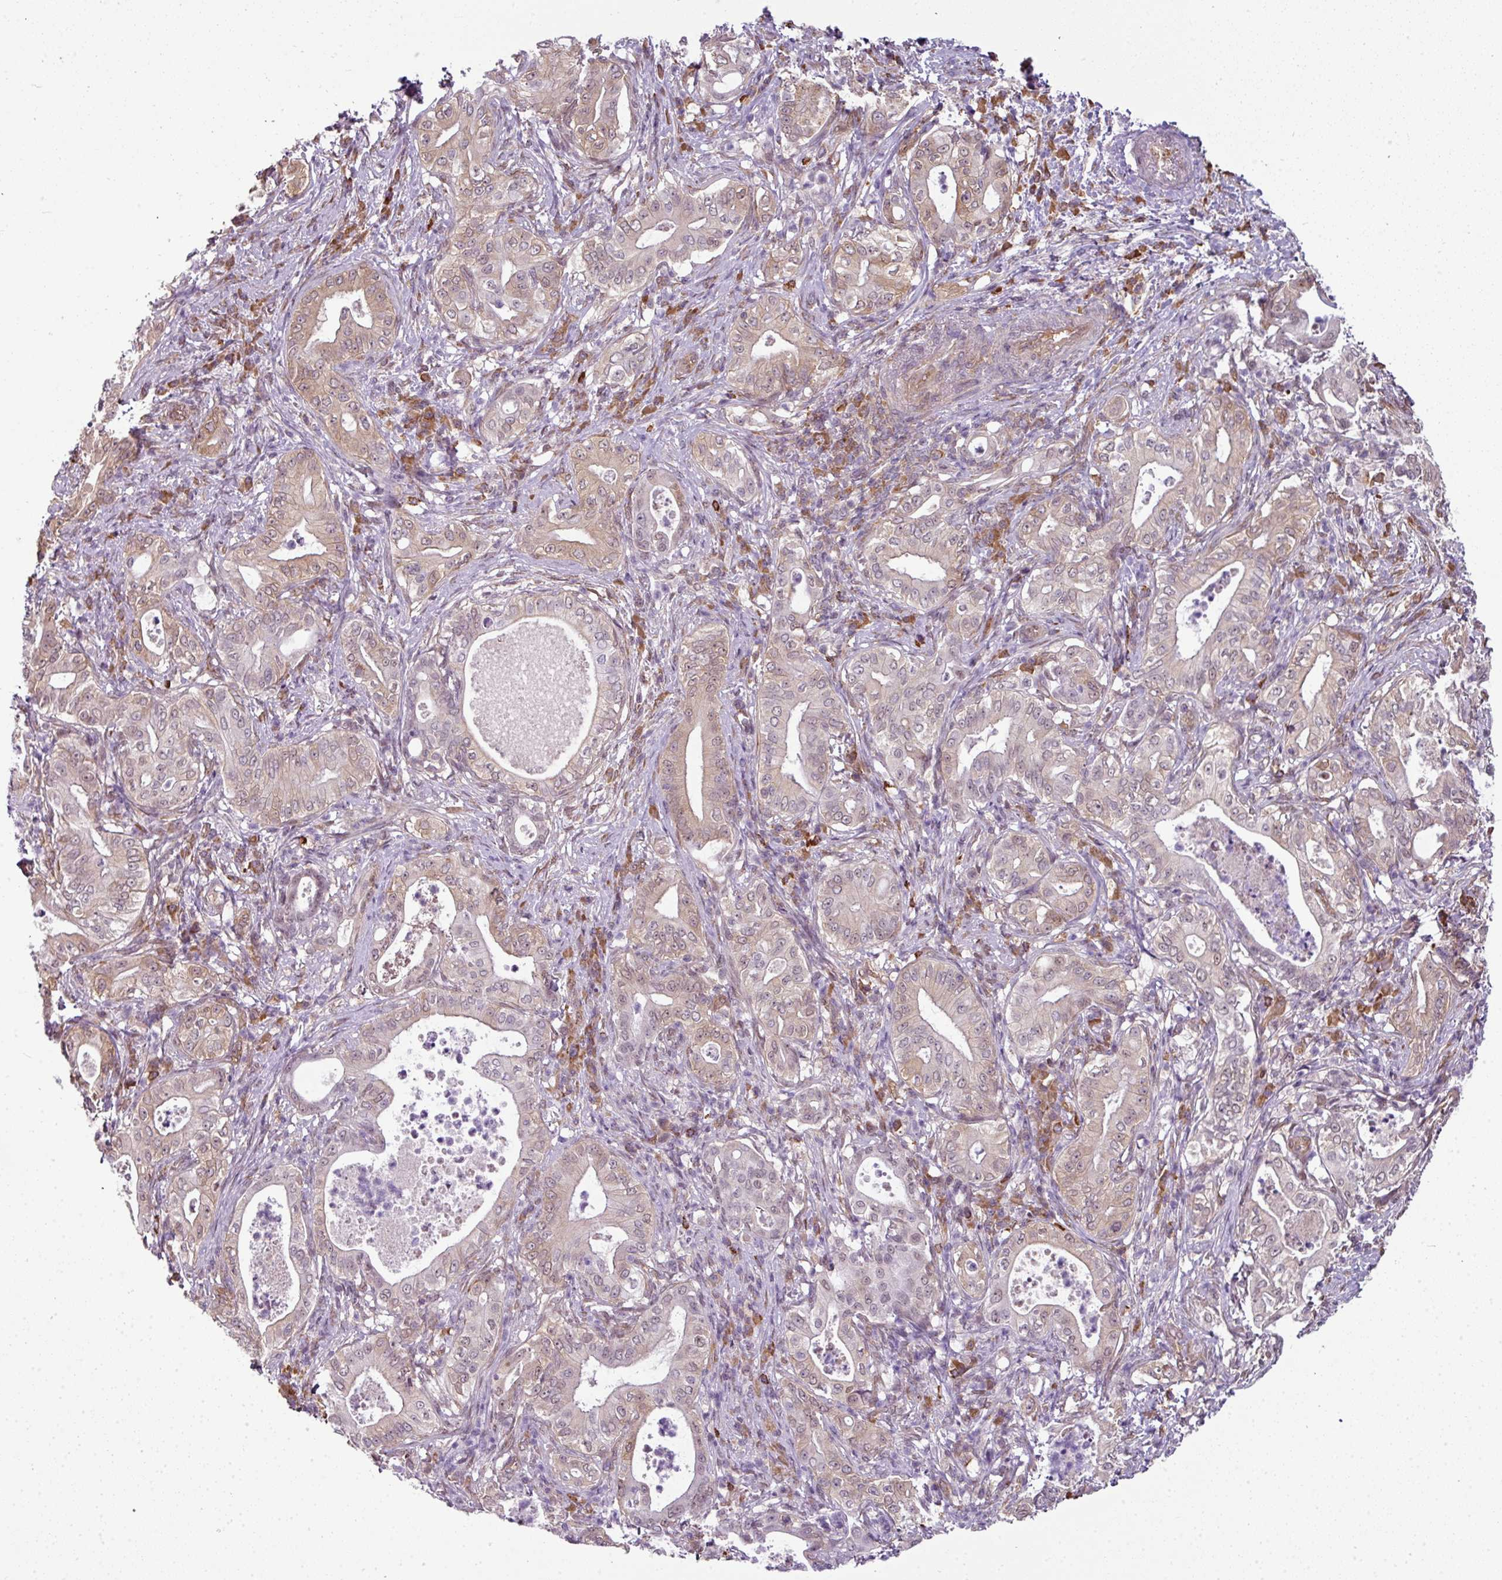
{"staining": {"intensity": "weak", "quantity": "25%-75%", "location": "cytoplasmic/membranous,nuclear"}, "tissue": "pancreatic cancer", "cell_type": "Tumor cells", "image_type": "cancer", "snomed": [{"axis": "morphology", "description": "Adenocarcinoma, NOS"}, {"axis": "topography", "description": "Pancreas"}], "caption": "A micrograph of pancreatic cancer stained for a protein shows weak cytoplasmic/membranous and nuclear brown staining in tumor cells.", "gene": "RBM4B", "patient": {"sex": "male", "age": 71}}